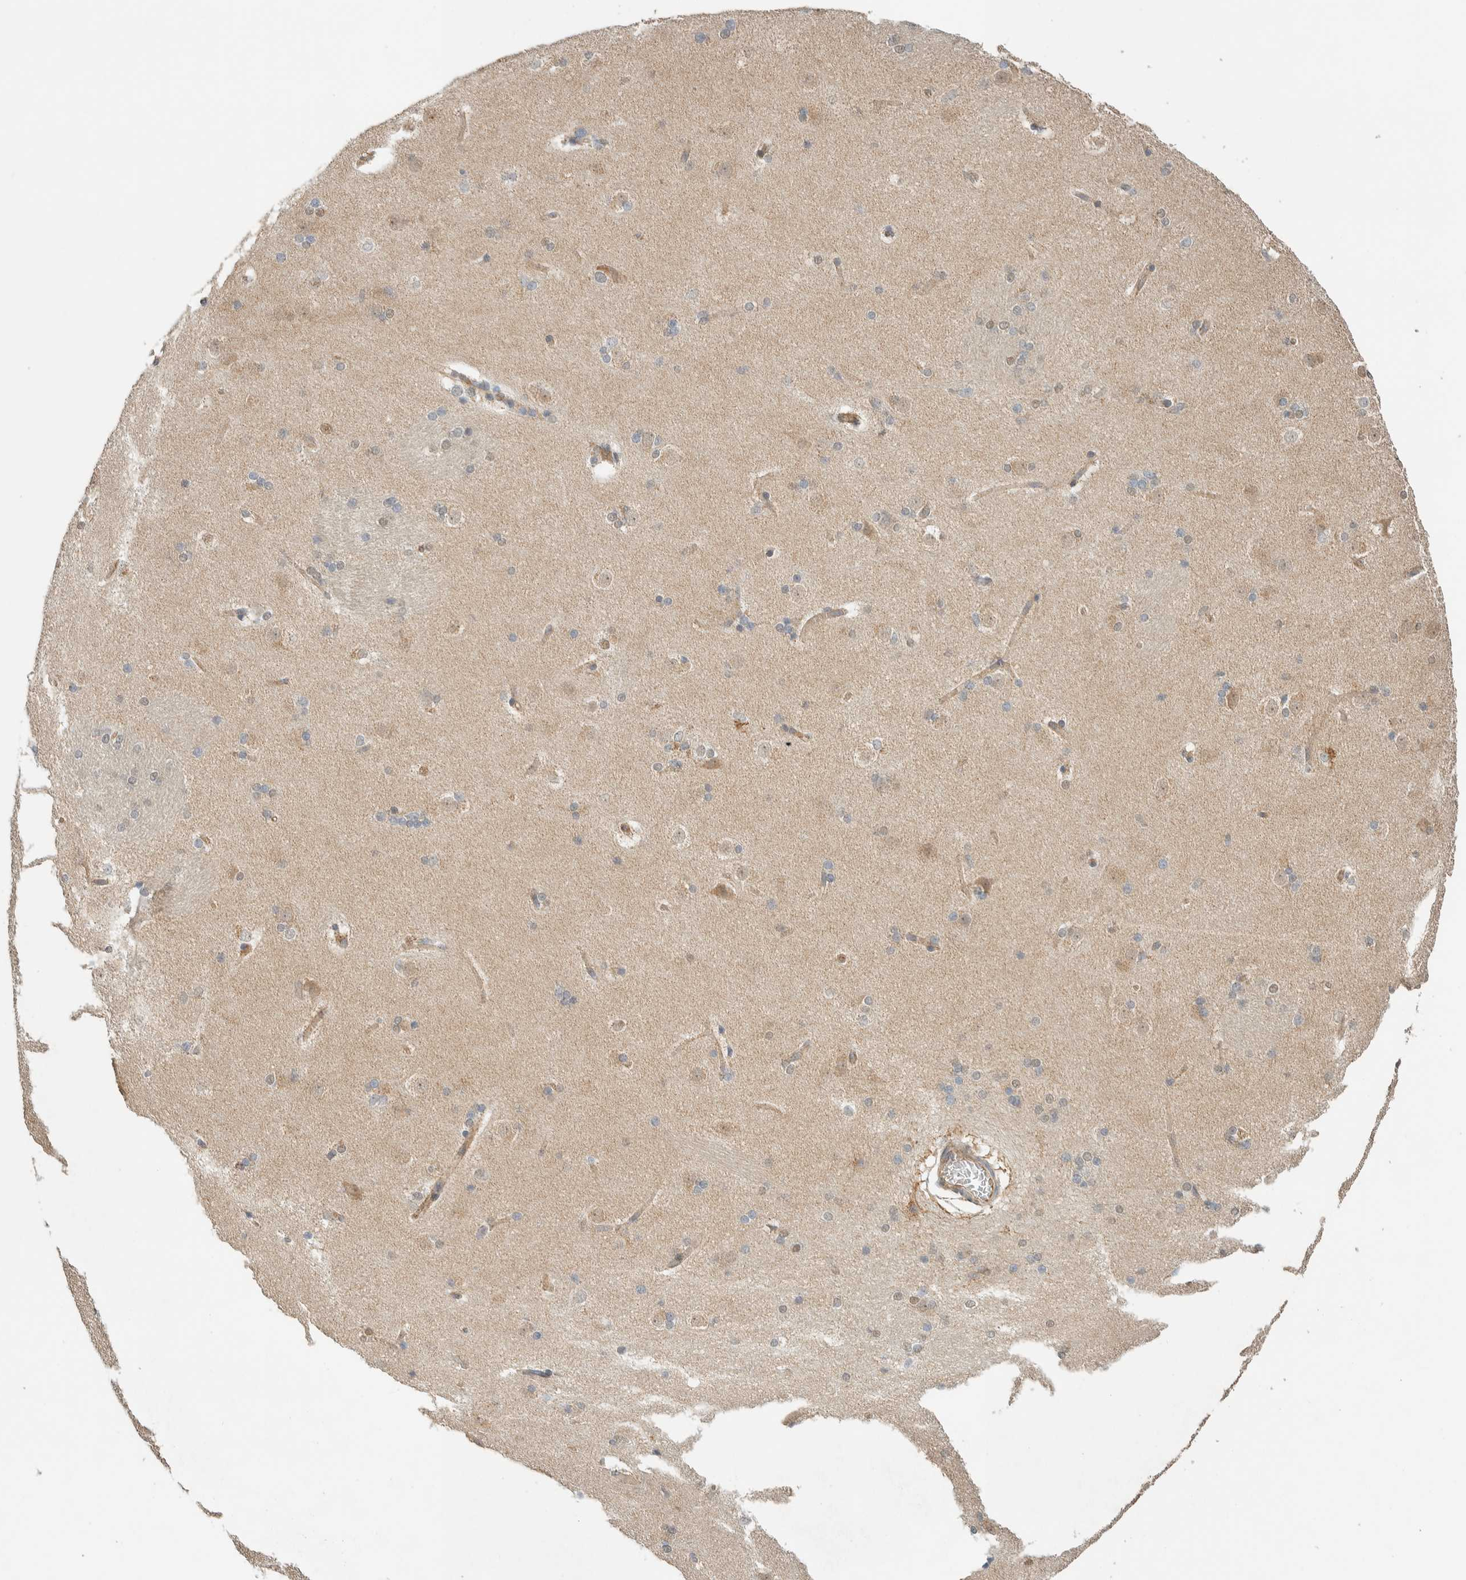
{"staining": {"intensity": "weak", "quantity": "25%-75%", "location": "cytoplasmic/membranous"}, "tissue": "caudate", "cell_type": "Glial cells", "image_type": "normal", "snomed": [{"axis": "morphology", "description": "Normal tissue, NOS"}, {"axis": "topography", "description": "Lateral ventricle wall"}], "caption": "The histopathology image displays immunohistochemical staining of unremarkable caudate. There is weak cytoplasmic/membranous positivity is present in approximately 25%-75% of glial cells.", "gene": "PDE7B", "patient": {"sex": "female", "age": 19}}